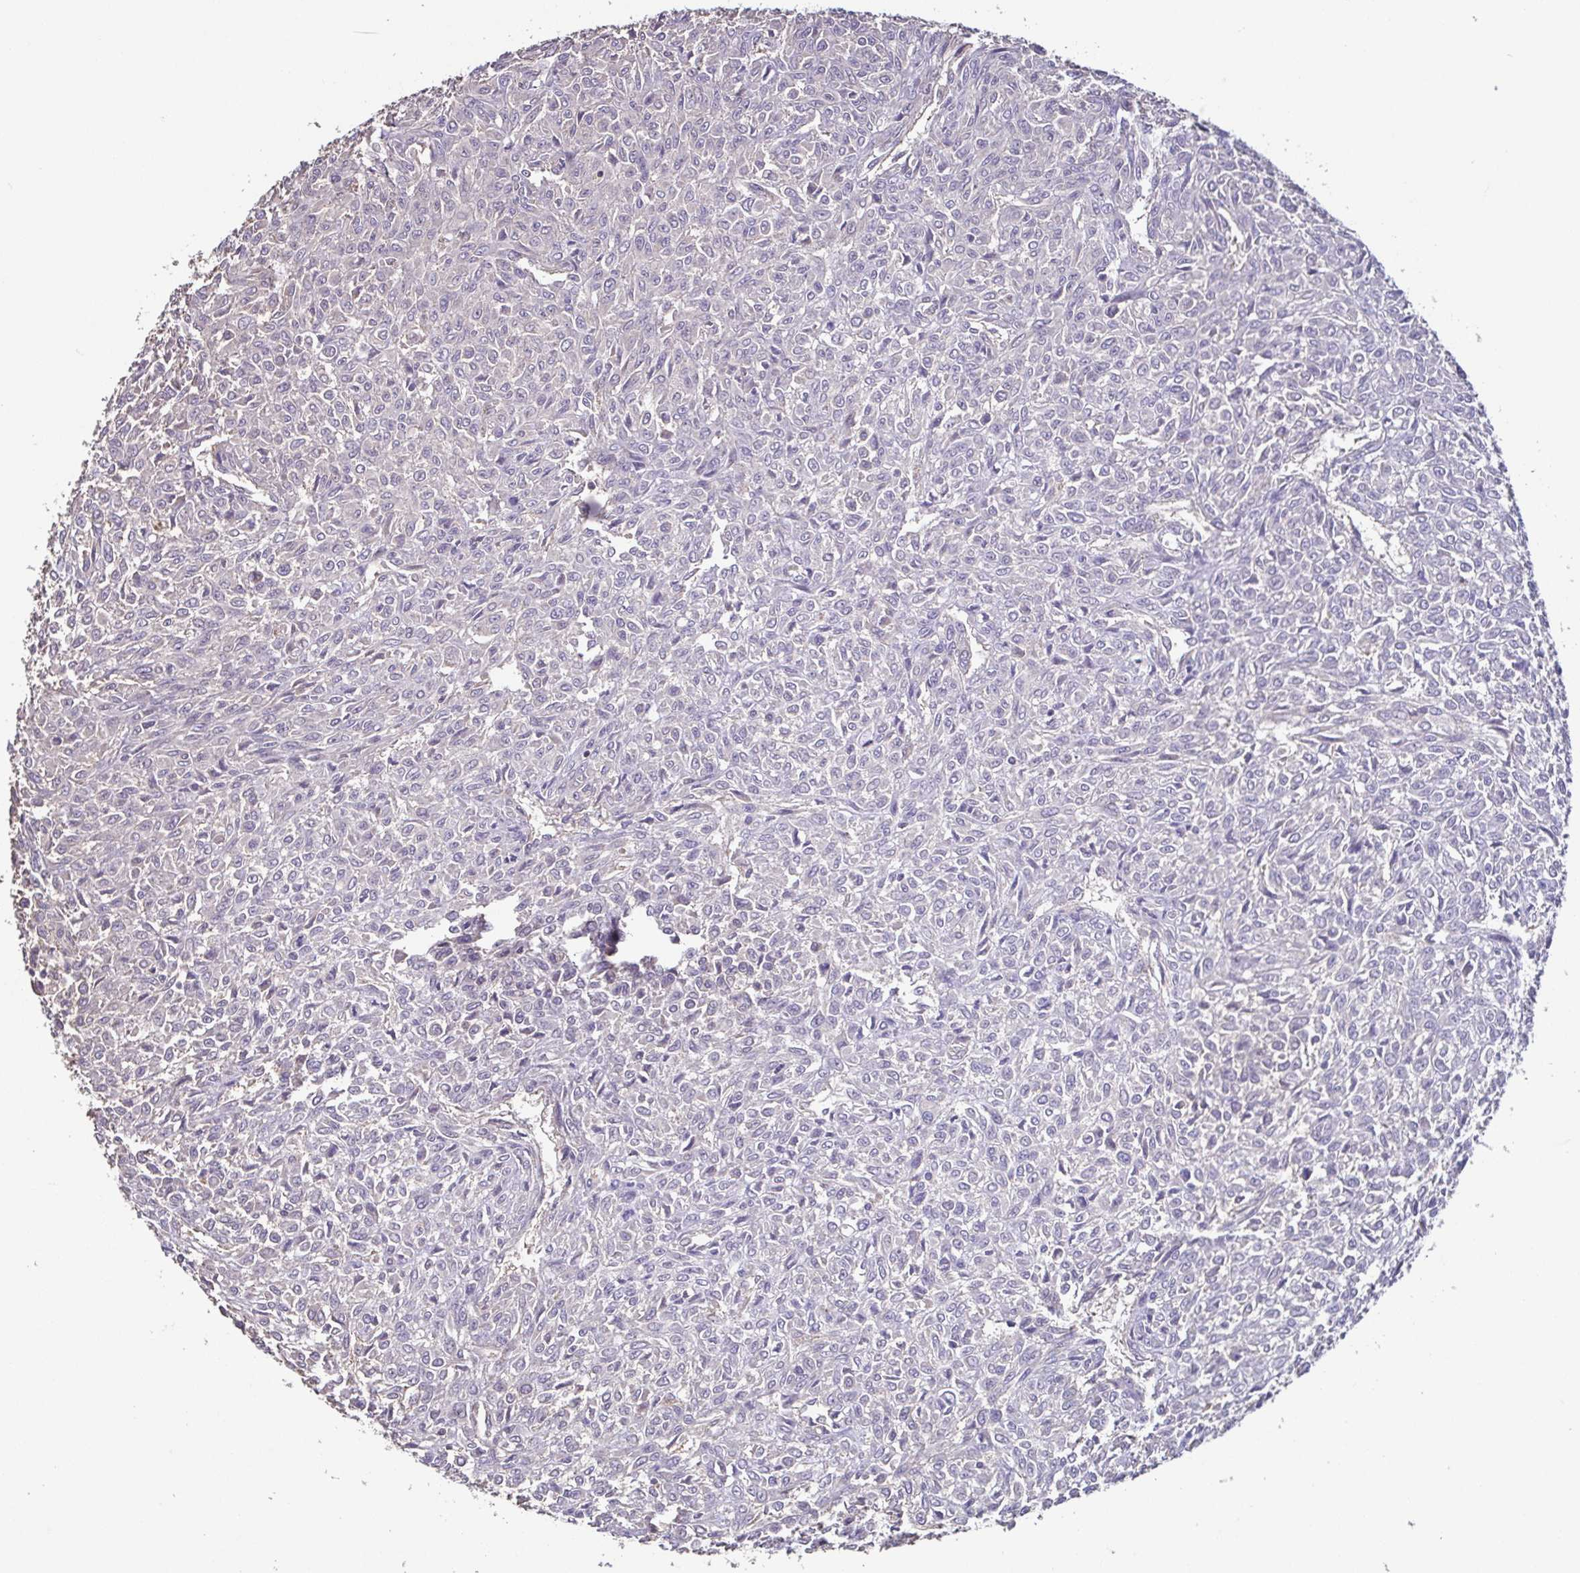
{"staining": {"intensity": "negative", "quantity": "none", "location": "none"}, "tissue": "renal cancer", "cell_type": "Tumor cells", "image_type": "cancer", "snomed": [{"axis": "morphology", "description": "Adenocarcinoma, NOS"}, {"axis": "topography", "description": "Kidney"}], "caption": "An image of human adenocarcinoma (renal) is negative for staining in tumor cells.", "gene": "ACTRT2", "patient": {"sex": "male", "age": 58}}